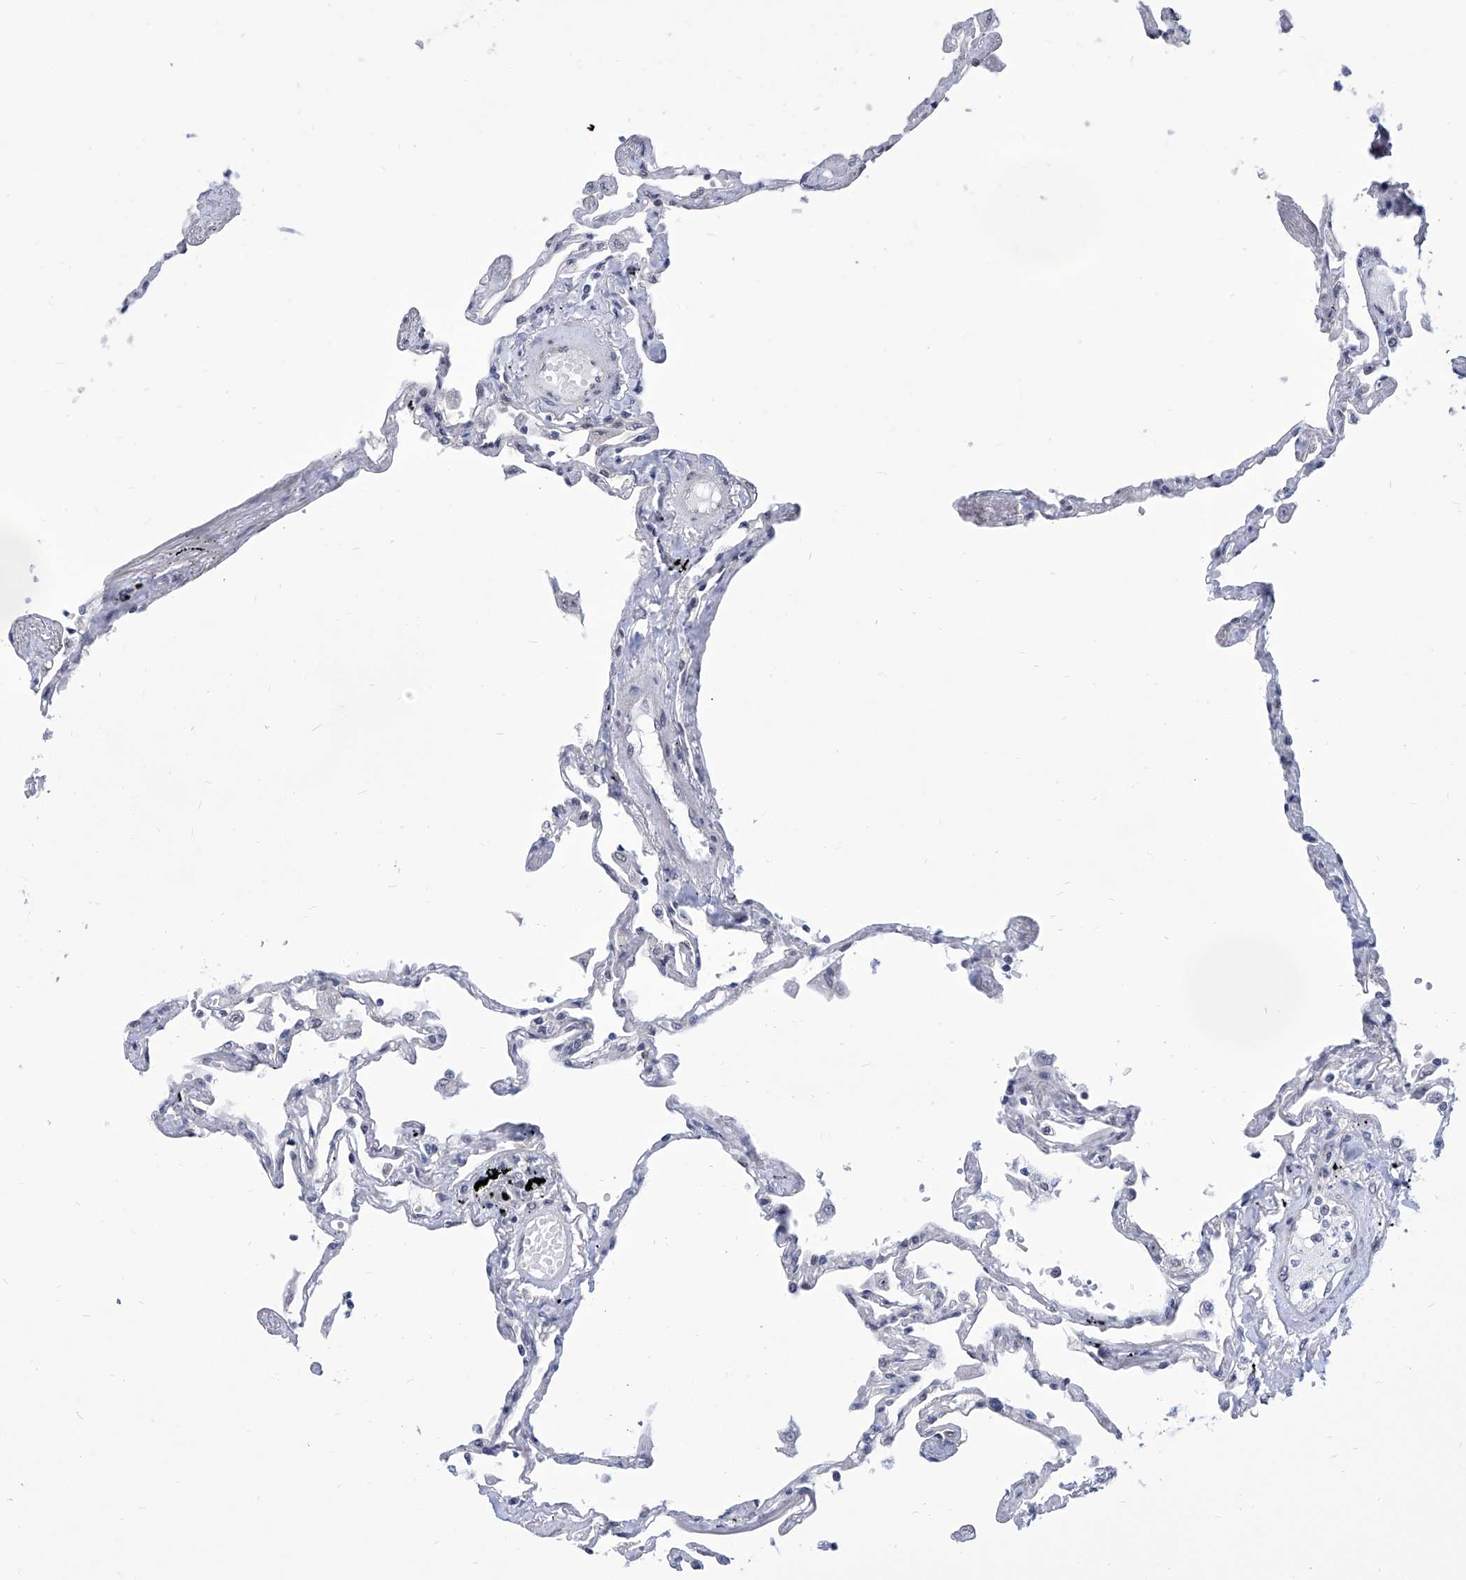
{"staining": {"intensity": "negative", "quantity": "none", "location": "none"}, "tissue": "lung", "cell_type": "Alveolar cells", "image_type": "normal", "snomed": [{"axis": "morphology", "description": "Normal tissue, NOS"}, {"axis": "topography", "description": "Lung"}], "caption": "A high-resolution image shows immunohistochemistry (IHC) staining of benign lung, which displays no significant positivity in alveolar cells. The staining is performed using DAB brown chromogen with nuclei counter-stained in using hematoxylin.", "gene": "SART1", "patient": {"sex": "female", "age": 67}}